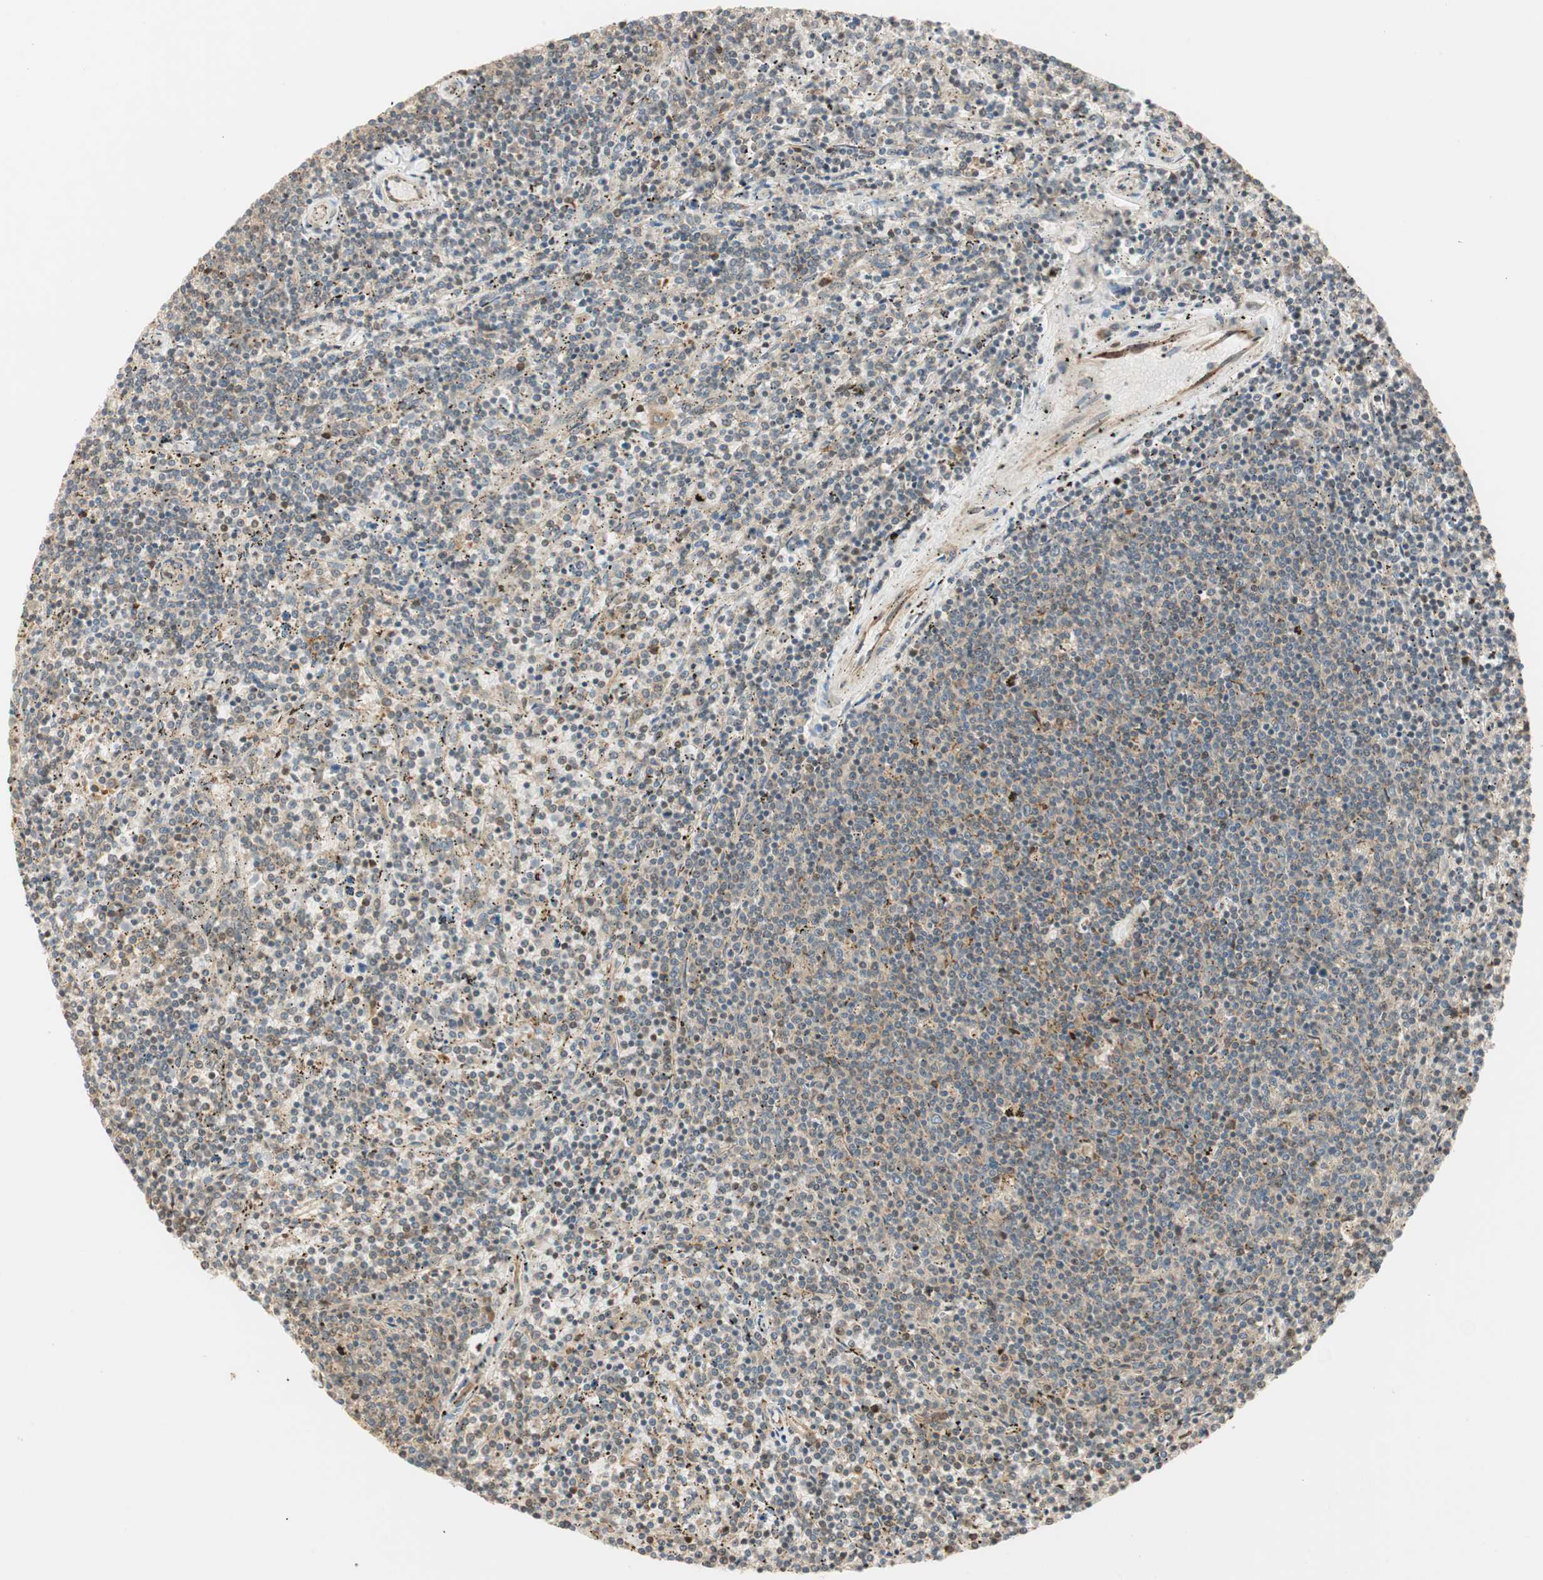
{"staining": {"intensity": "weak", "quantity": "25%-75%", "location": "cytoplasmic/membranous"}, "tissue": "lymphoma", "cell_type": "Tumor cells", "image_type": "cancer", "snomed": [{"axis": "morphology", "description": "Malignant lymphoma, non-Hodgkin's type, Low grade"}, {"axis": "topography", "description": "Spleen"}], "caption": "High-power microscopy captured an immunohistochemistry (IHC) photomicrograph of low-grade malignant lymphoma, non-Hodgkin's type, revealing weak cytoplasmic/membranous positivity in about 25%-75% of tumor cells.", "gene": "CTTNBP2NL", "patient": {"sex": "female", "age": 50}}